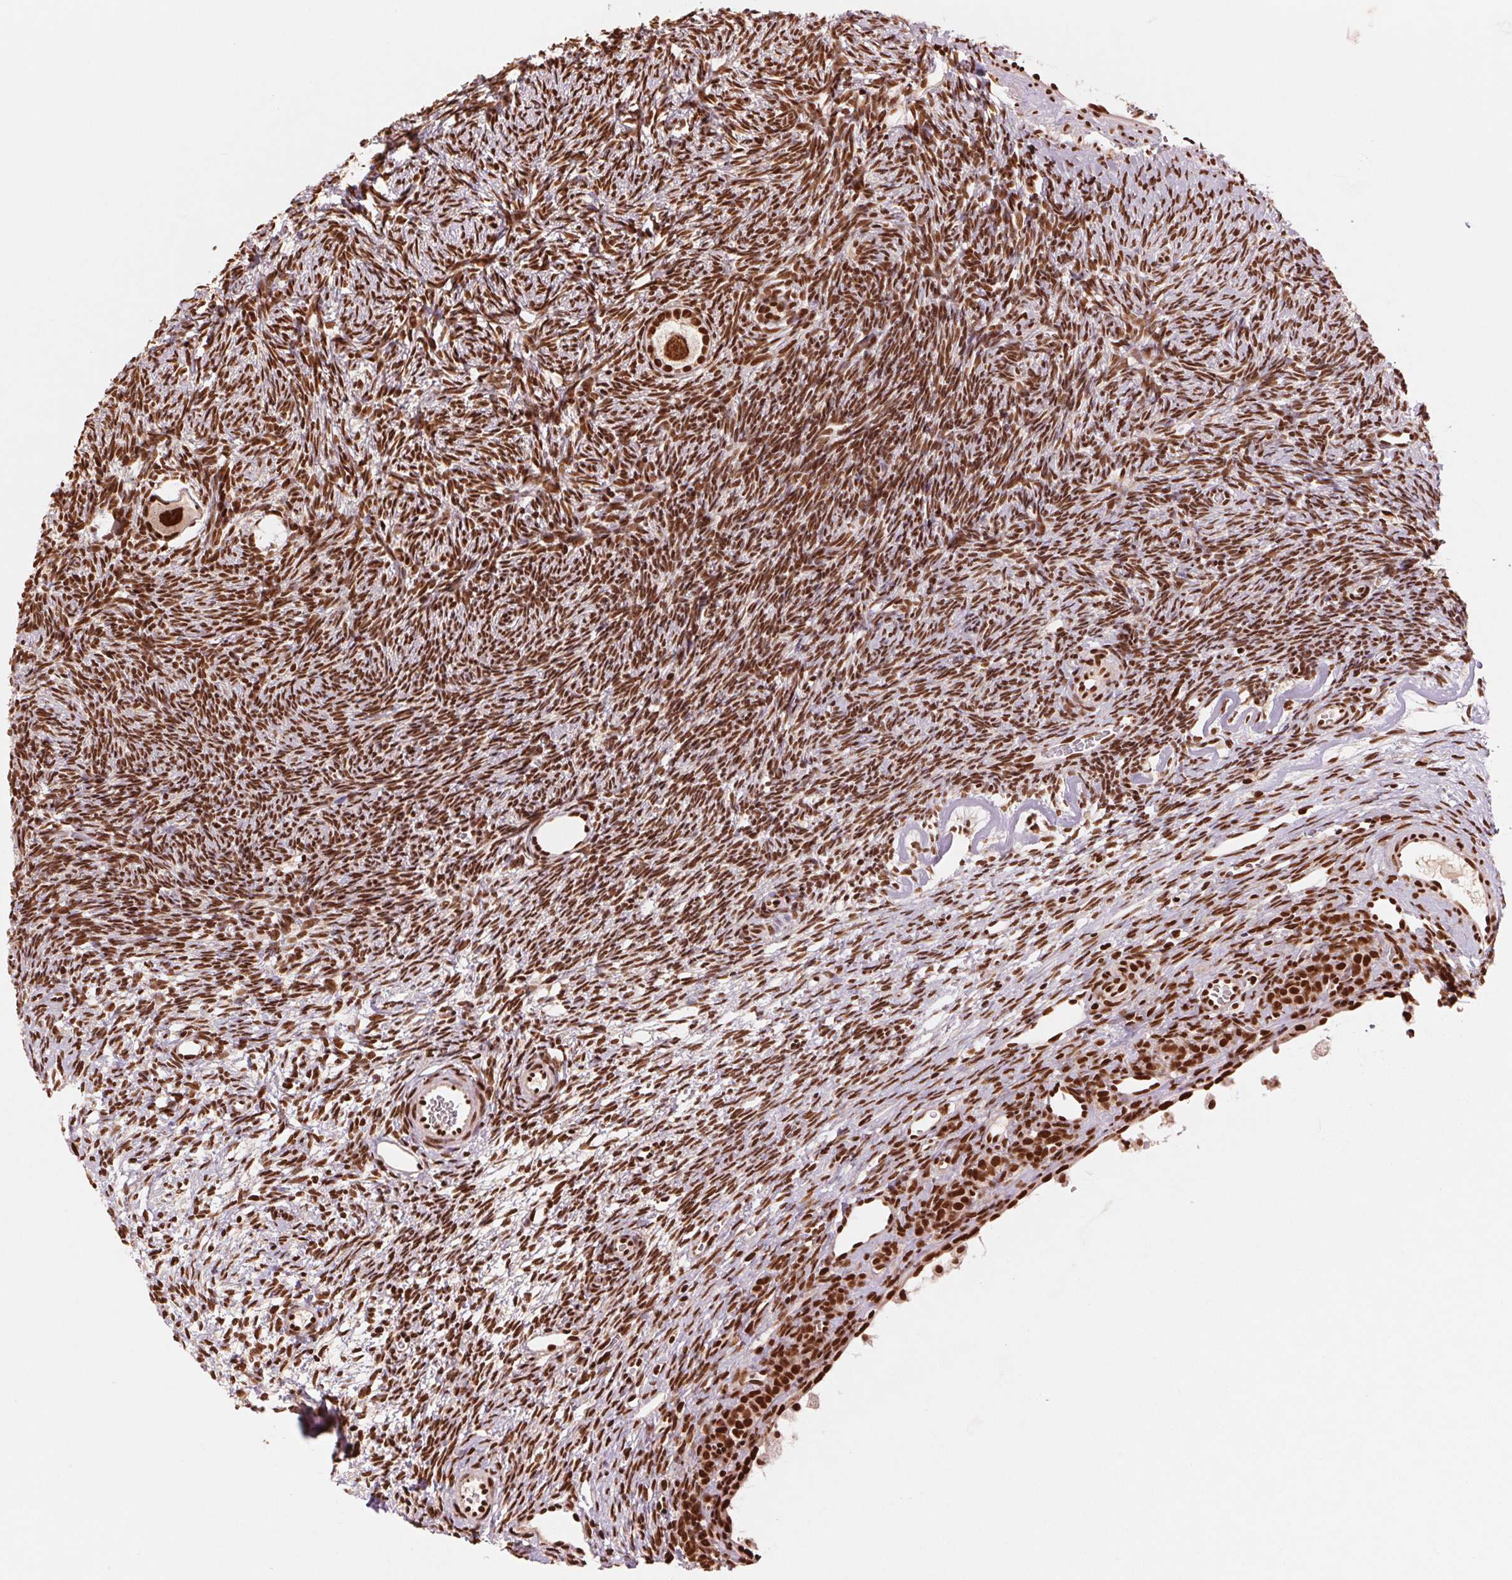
{"staining": {"intensity": "strong", "quantity": ">75%", "location": "nuclear"}, "tissue": "ovary", "cell_type": "Follicle cells", "image_type": "normal", "snomed": [{"axis": "morphology", "description": "Normal tissue, NOS"}, {"axis": "topography", "description": "Ovary"}], "caption": "Immunohistochemistry (DAB (3,3'-diaminobenzidine)) staining of normal ovary displays strong nuclear protein expression in about >75% of follicle cells. (DAB IHC, brown staining for protein, blue staining for nuclei).", "gene": "TTLL9", "patient": {"sex": "female", "age": 34}}